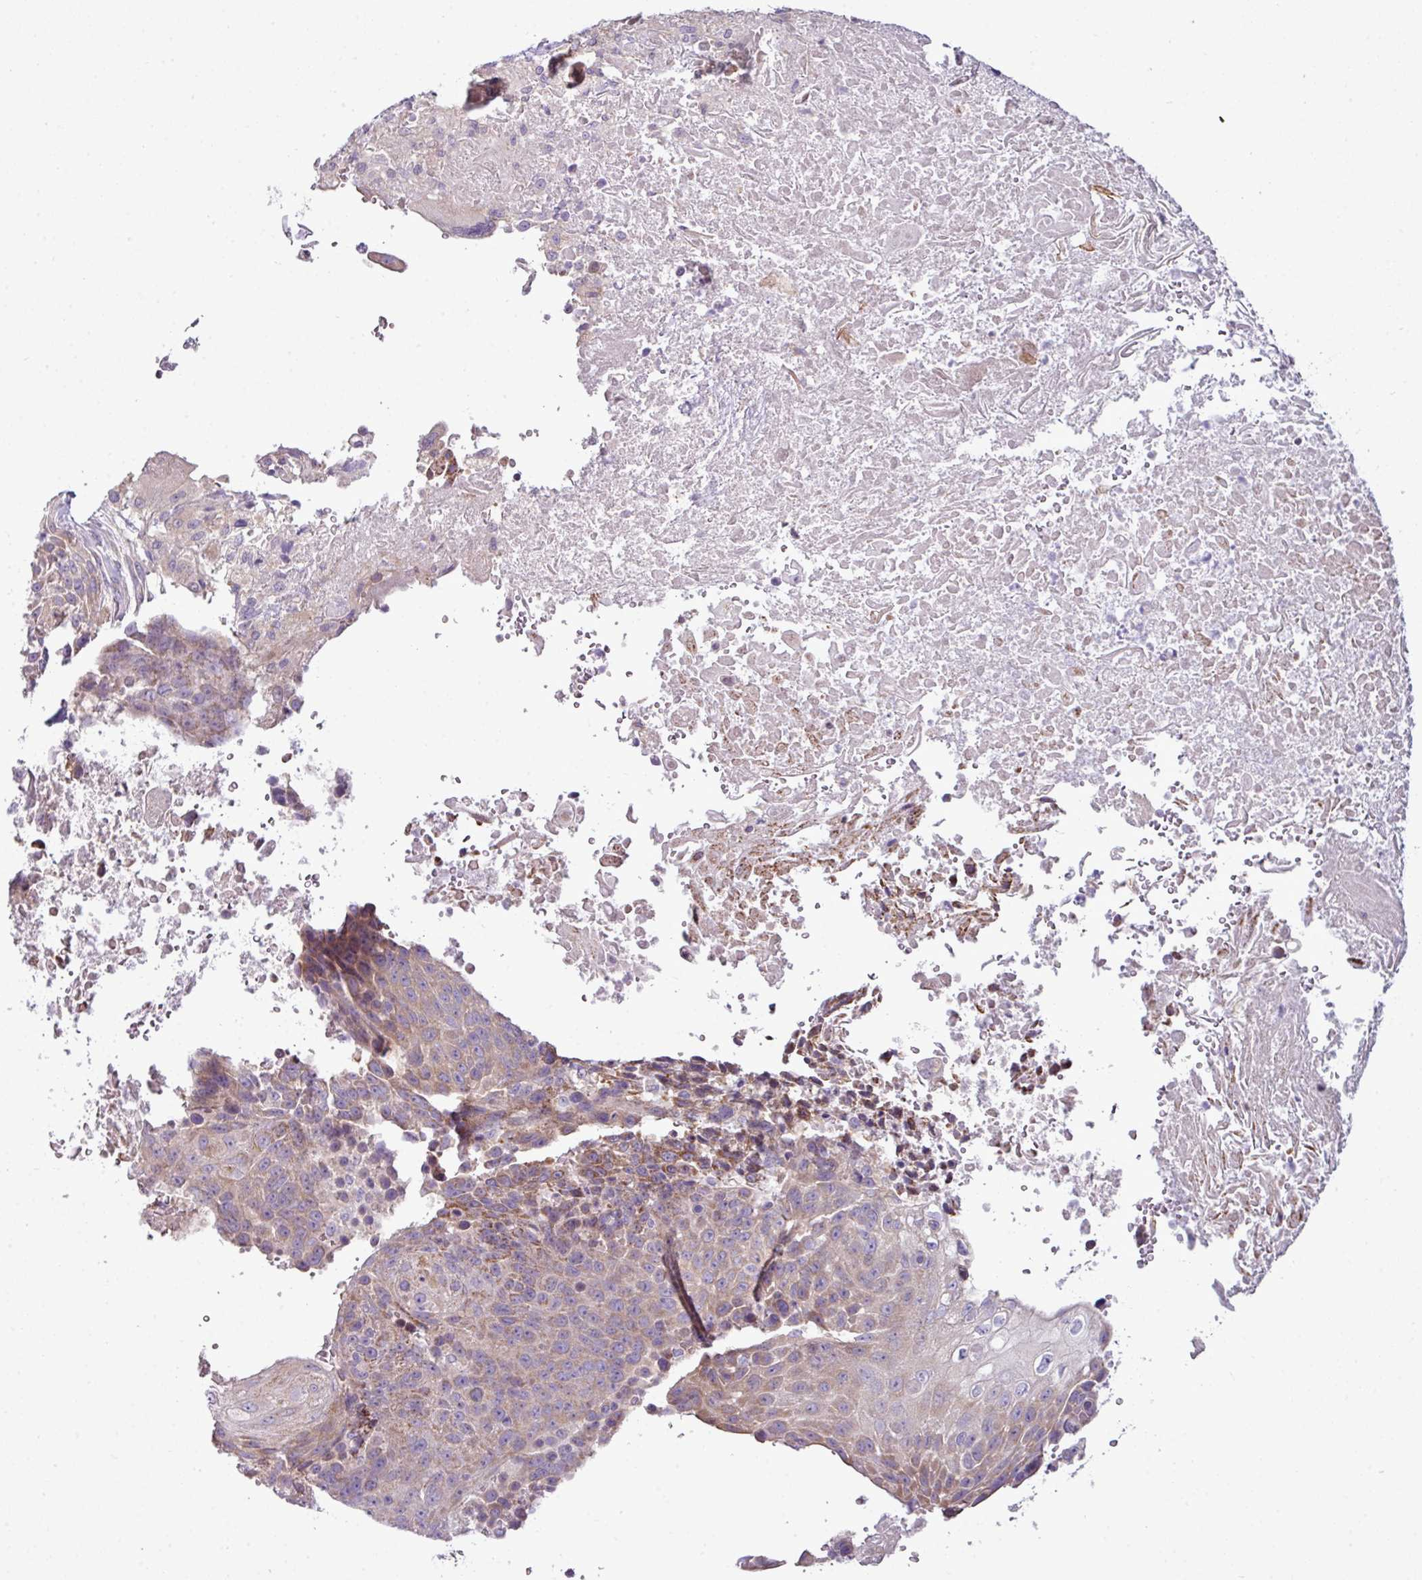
{"staining": {"intensity": "weak", "quantity": "25%-75%", "location": "cytoplasmic/membranous"}, "tissue": "urothelial cancer", "cell_type": "Tumor cells", "image_type": "cancer", "snomed": [{"axis": "morphology", "description": "Urothelial carcinoma, High grade"}, {"axis": "topography", "description": "Urinary bladder"}], "caption": "Weak cytoplasmic/membranous protein staining is seen in about 25%-75% of tumor cells in urothelial cancer.", "gene": "AGAP5", "patient": {"sex": "female", "age": 63}}